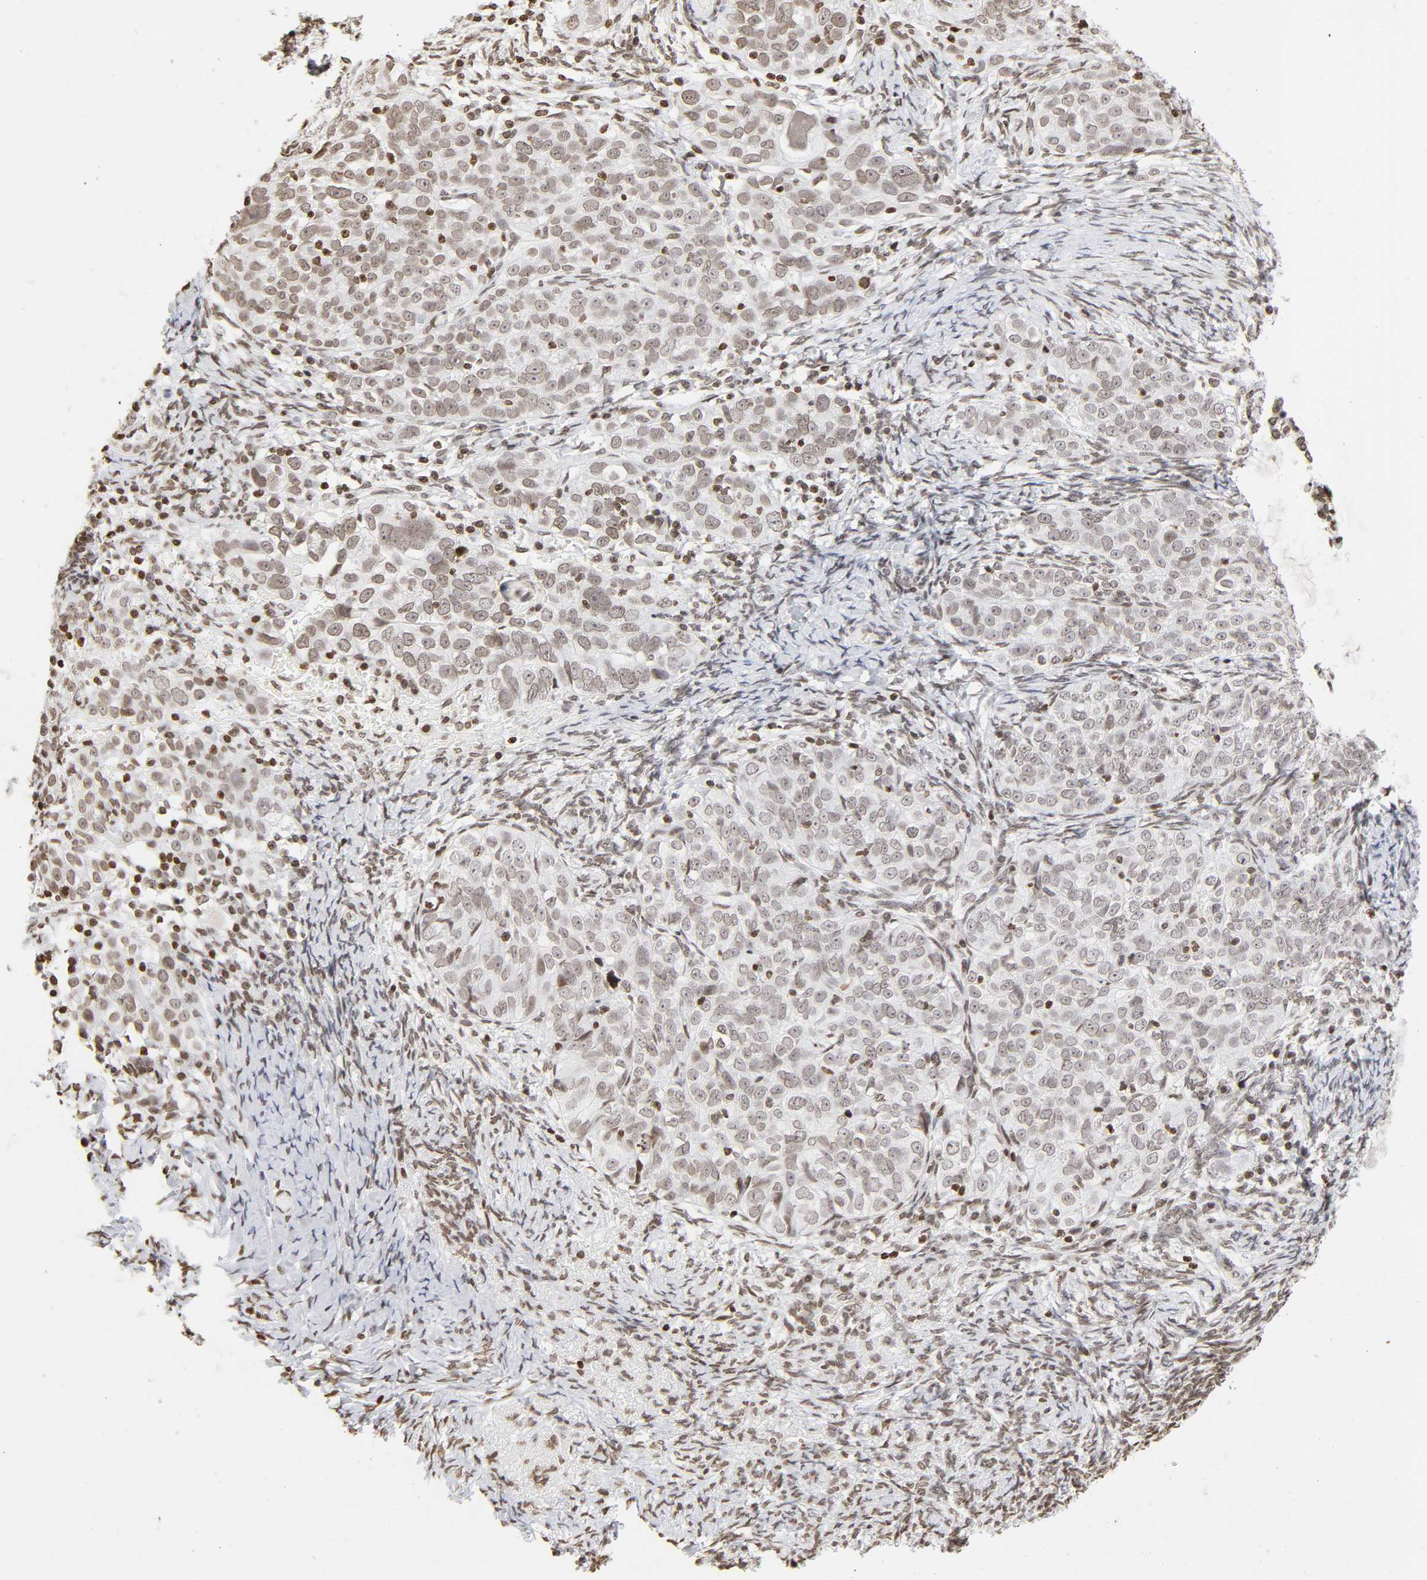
{"staining": {"intensity": "weak", "quantity": ">75%", "location": "nuclear"}, "tissue": "ovarian cancer", "cell_type": "Tumor cells", "image_type": "cancer", "snomed": [{"axis": "morphology", "description": "Normal tissue, NOS"}, {"axis": "morphology", "description": "Cystadenocarcinoma, serous, NOS"}, {"axis": "topography", "description": "Ovary"}], "caption": "Ovarian serous cystadenocarcinoma stained with a brown dye reveals weak nuclear positive staining in about >75% of tumor cells.", "gene": "H2AC12", "patient": {"sex": "female", "age": 62}}